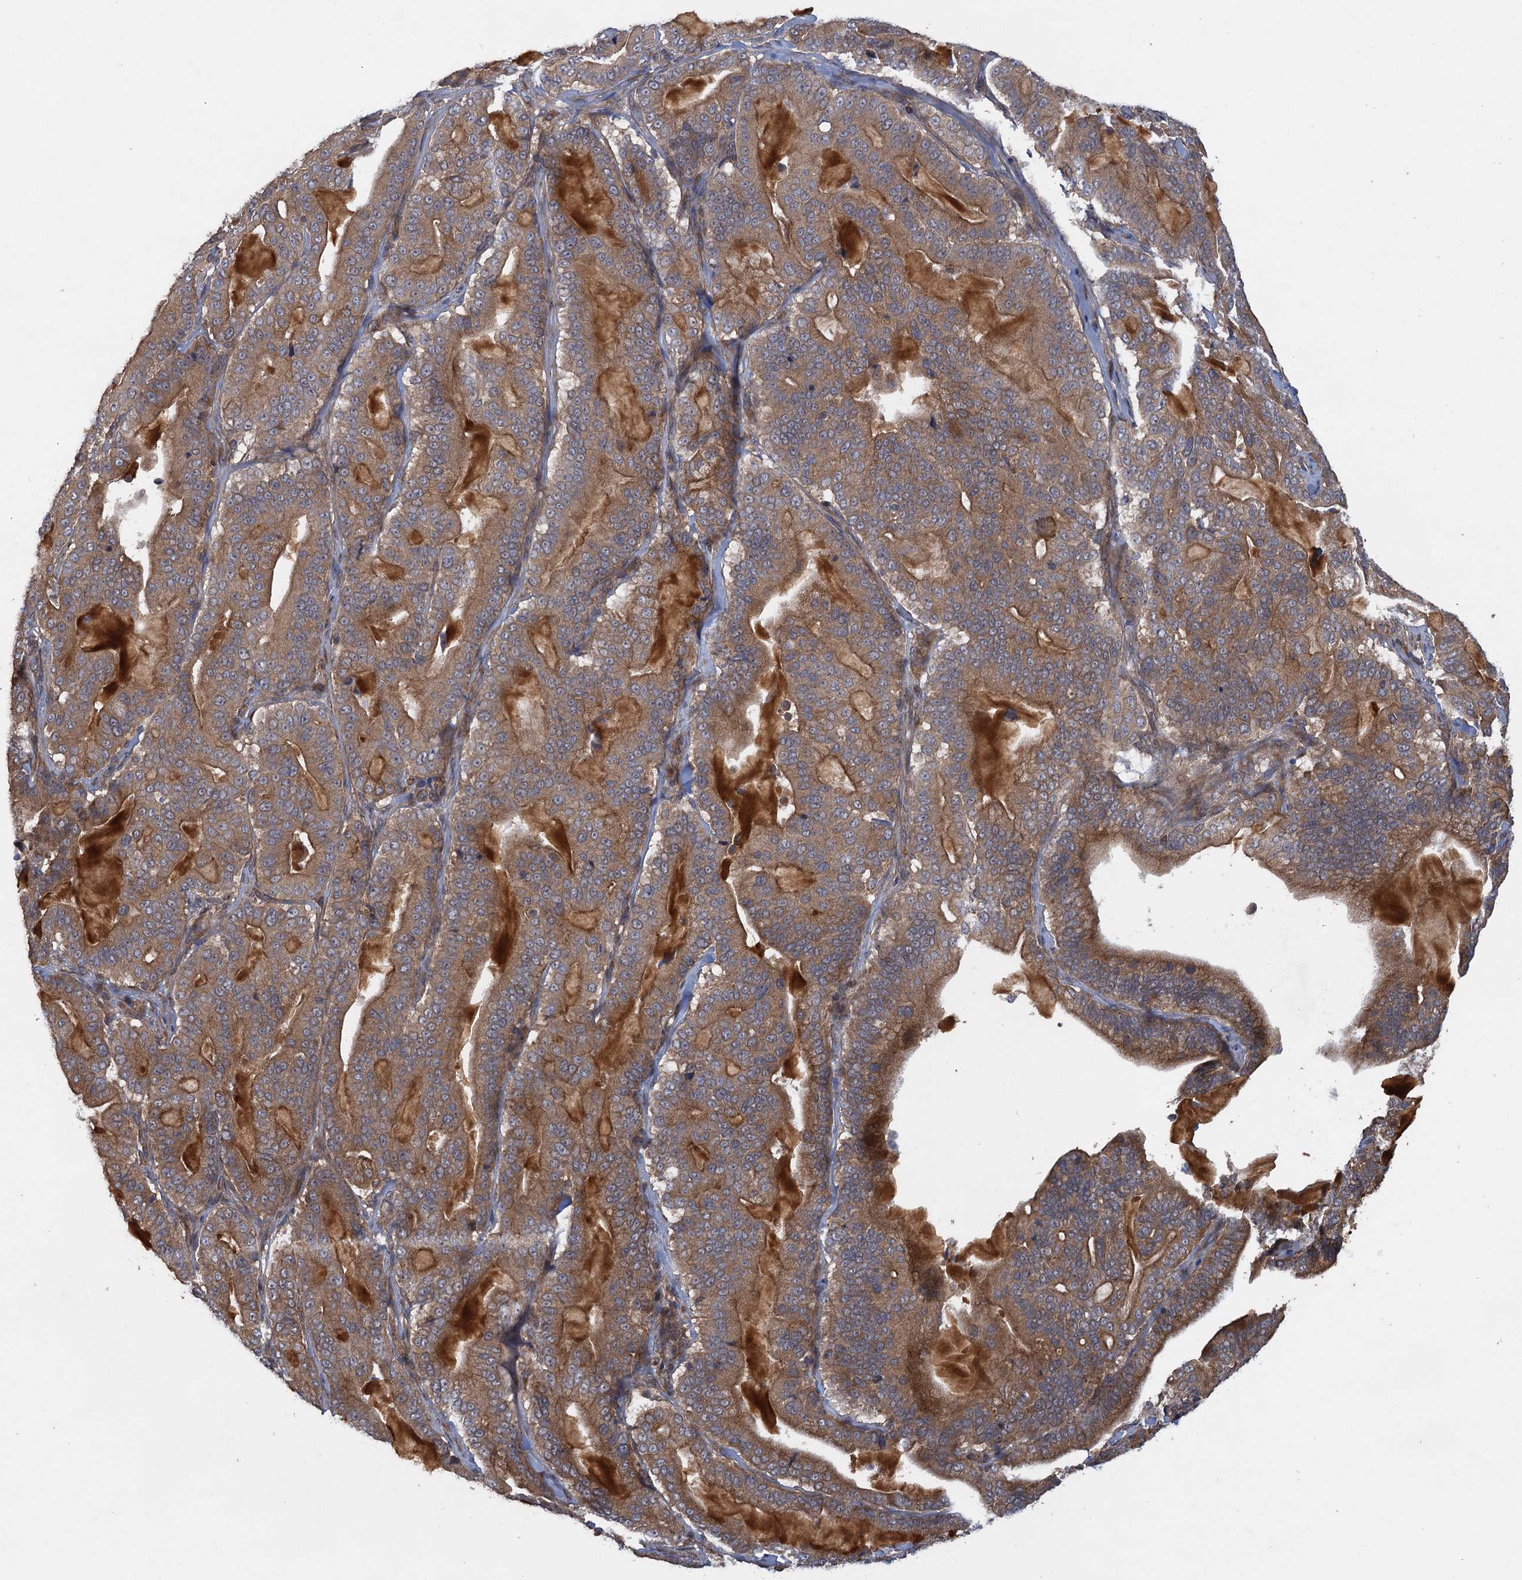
{"staining": {"intensity": "strong", "quantity": "25%-75%", "location": "cytoplasmic/membranous"}, "tissue": "pancreatic cancer", "cell_type": "Tumor cells", "image_type": "cancer", "snomed": [{"axis": "morphology", "description": "Adenocarcinoma, NOS"}, {"axis": "topography", "description": "Pancreas"}], "caption": "The micrograph reveals immunohistochemical staining of pancreatic adenocarcinoma. There is strong cytoplasmic/membranous expression is seen in approximately 25%-75% of tumor cells.", "gene": "HAUS1", "patient": {"sex": "male", "age": 63}}